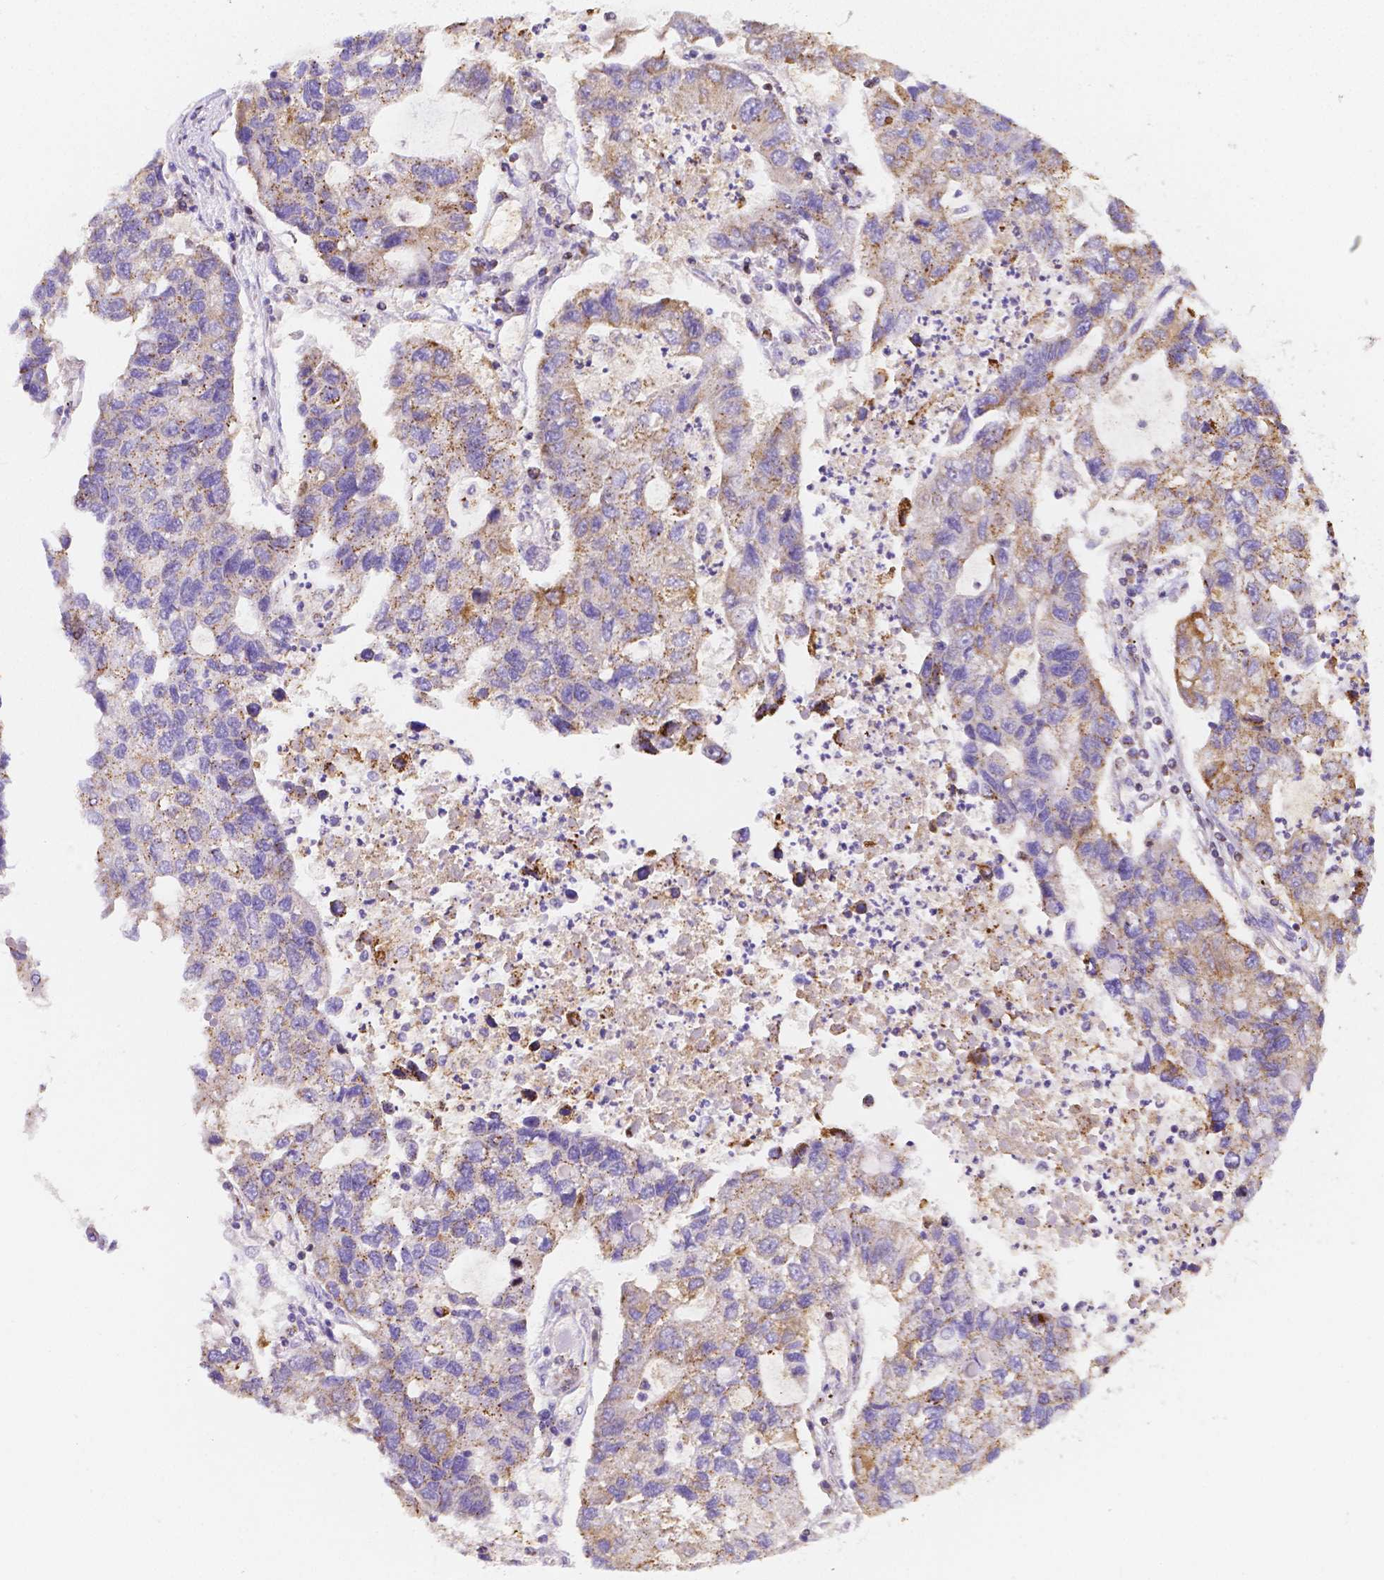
{"staining": {"intensity": "moderate", "quantity": "<25%", "location": "cytoplasmic/membranous"}, "tissue": "lung cancer", "cell_type": "Tumor cells", "image_type": "cancer", "snomed": [{"axis": "morphology", "description": "Adenocarcinoma, NOS"}, {"axis": "topography", "description": "Bronchus"}, {"axis": "topography", "description": "Lung"}], "caption": "This micrograph shows IHC staining of lung cancer (adenocarcinoma), with low moderate cytoplasmic/membranous staining in about <25% of tumor cells.", "gene": "GABRD", "patient": {"sex": "female", "age": 51}}